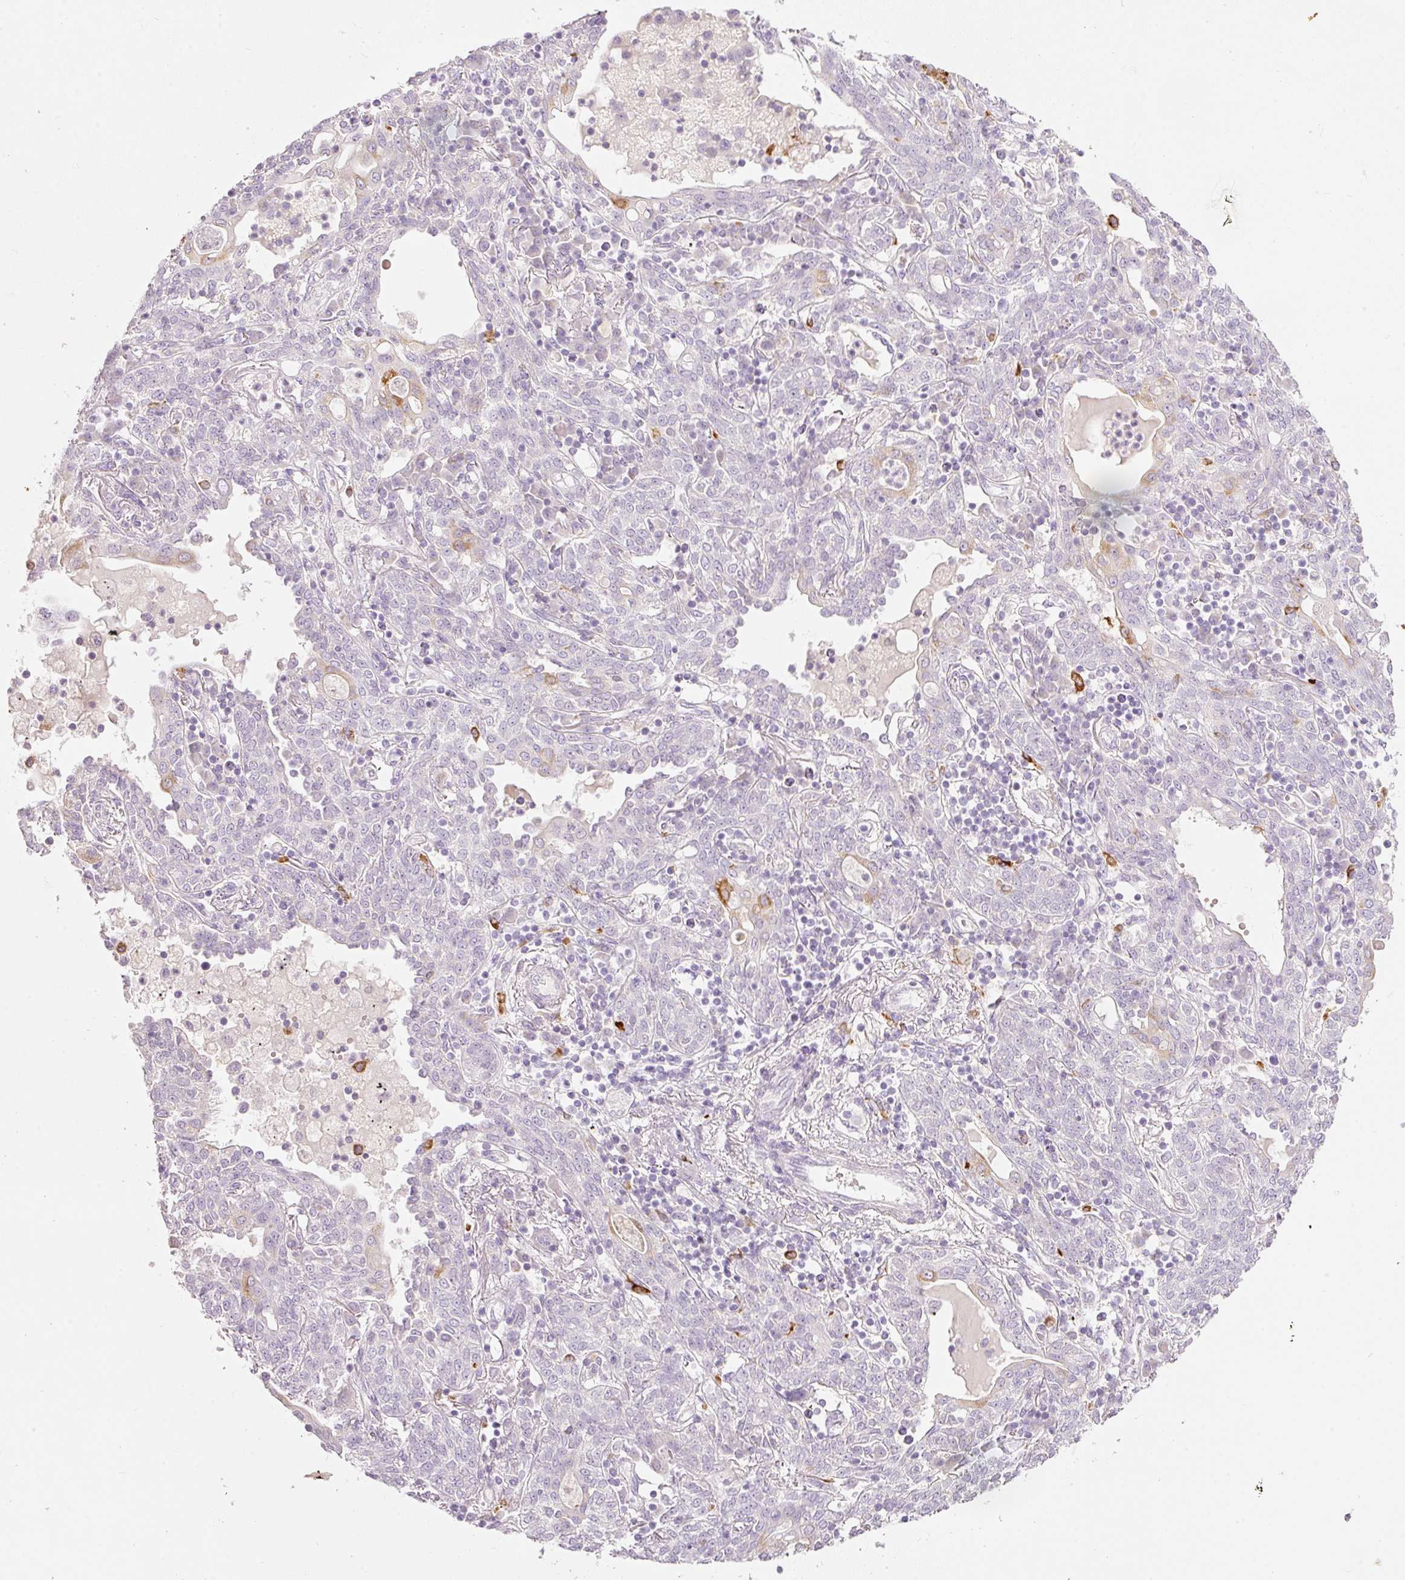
{"staining": {"intensity": "negative", "quantity": "none", "location": "none"}, "tissue": "lung cancer", "cell_type": "Tumor cells", "image_type": "cancer", "snomed": [{"axis": "morphology", "description": "Squamous cell carcinoma, NOS"}, {"axis": "topography", "description": "Lung"}], "caption": "Human lung cancer stained for a protein using immunohistochemistry reveals no expression in tumor cells.", "gene": "MTHFD2", "patient": {"sex": "female", "age": 70}}